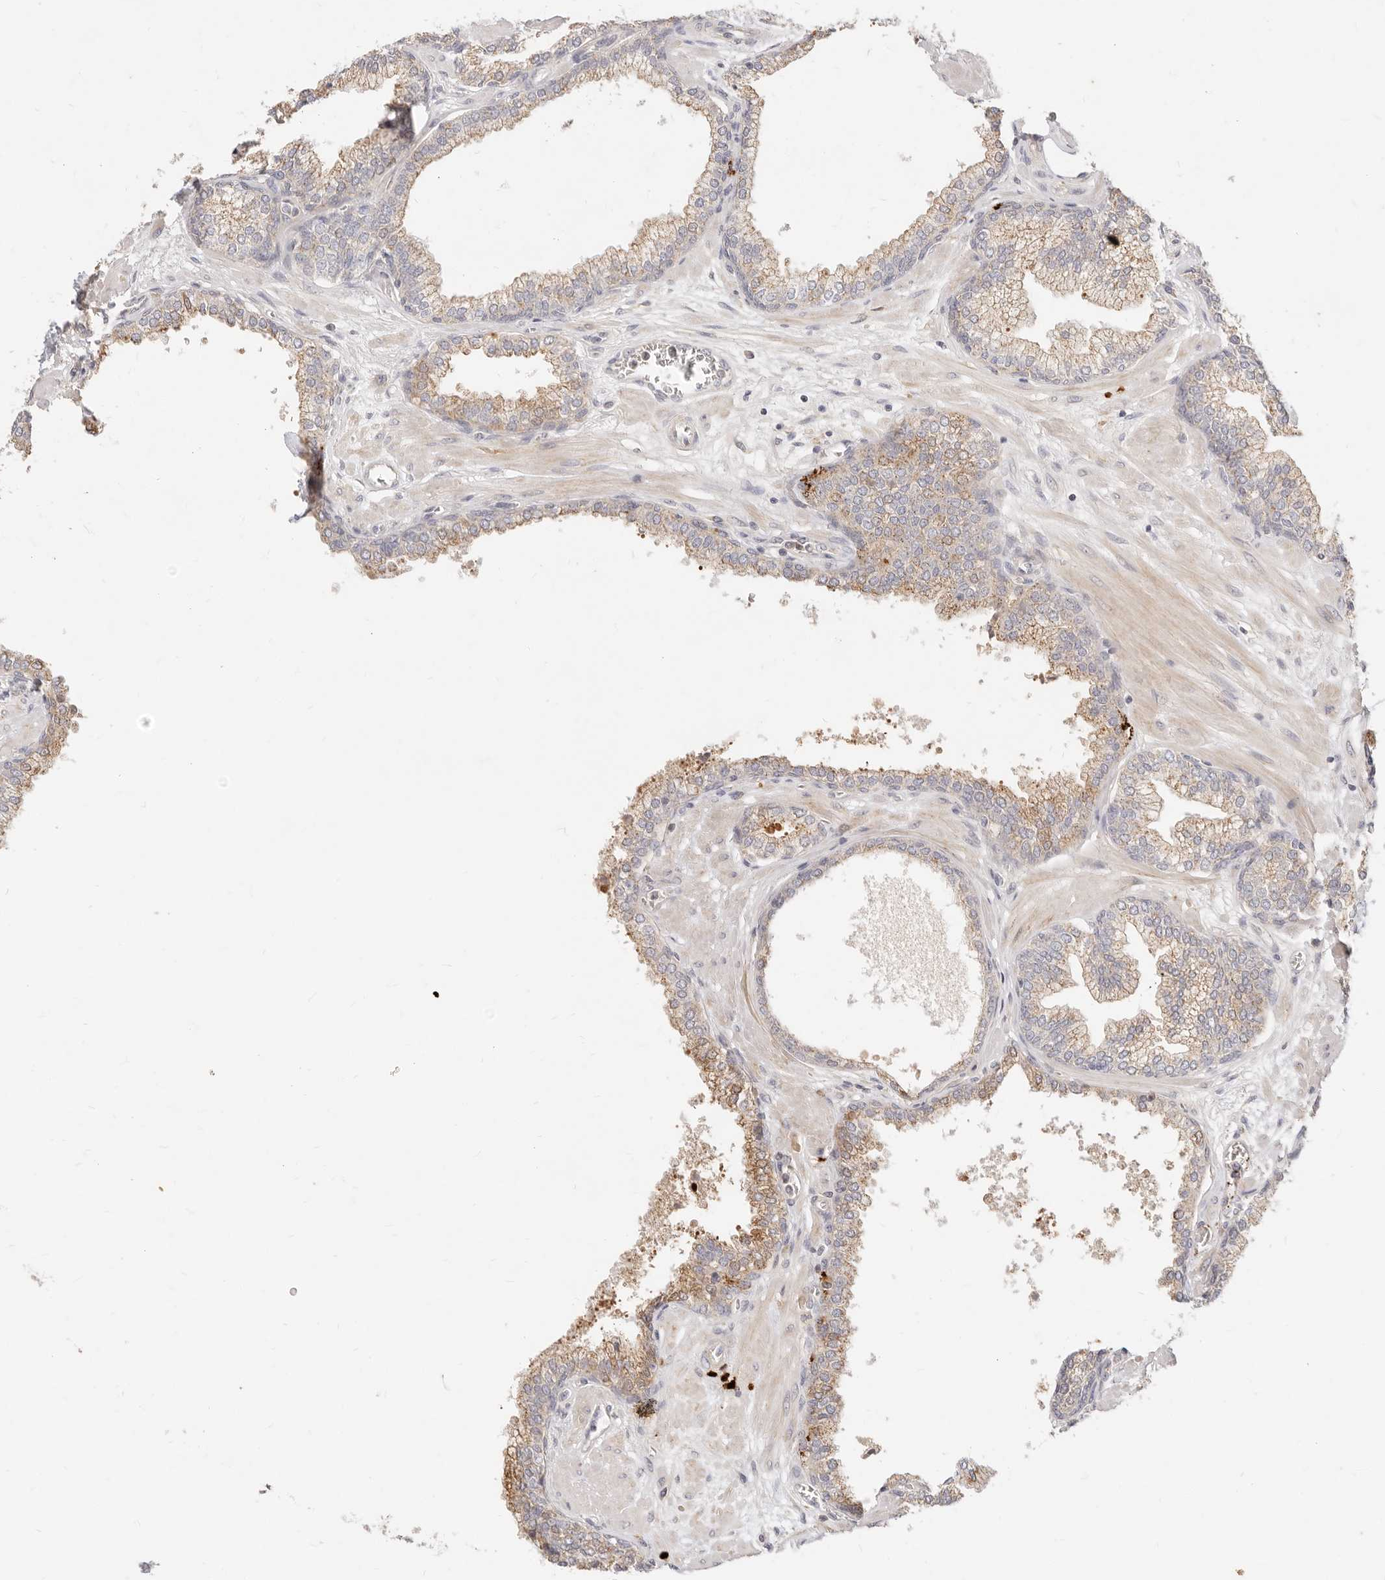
{"staining": {"intensity": "weak", "quantity": "25%-75%", "location": "cytoplasmic/membranous"}, "tissue": "prostate", "cell_type": "Glandular cells", "image_type": "normal", "snomed": [{"axis": "morphology", "description": "Normal tissue, NOS"}, {"axis": "morphology", "description": "Urothelial carcinoma, Low grade"}, {"axis": "topography", "description": "Urinary bladder"}, {"axis": "topography", "description": "Prostate"}], "caption": "An image showing weak cytoplasmic/membranous positivity in approximately 25%-75% of glandular cells in benign prostate, as visualized by brown immunohistochemical staining.", "gene": "ACOX1", "patient": {"sex": "male", "age": 60}}